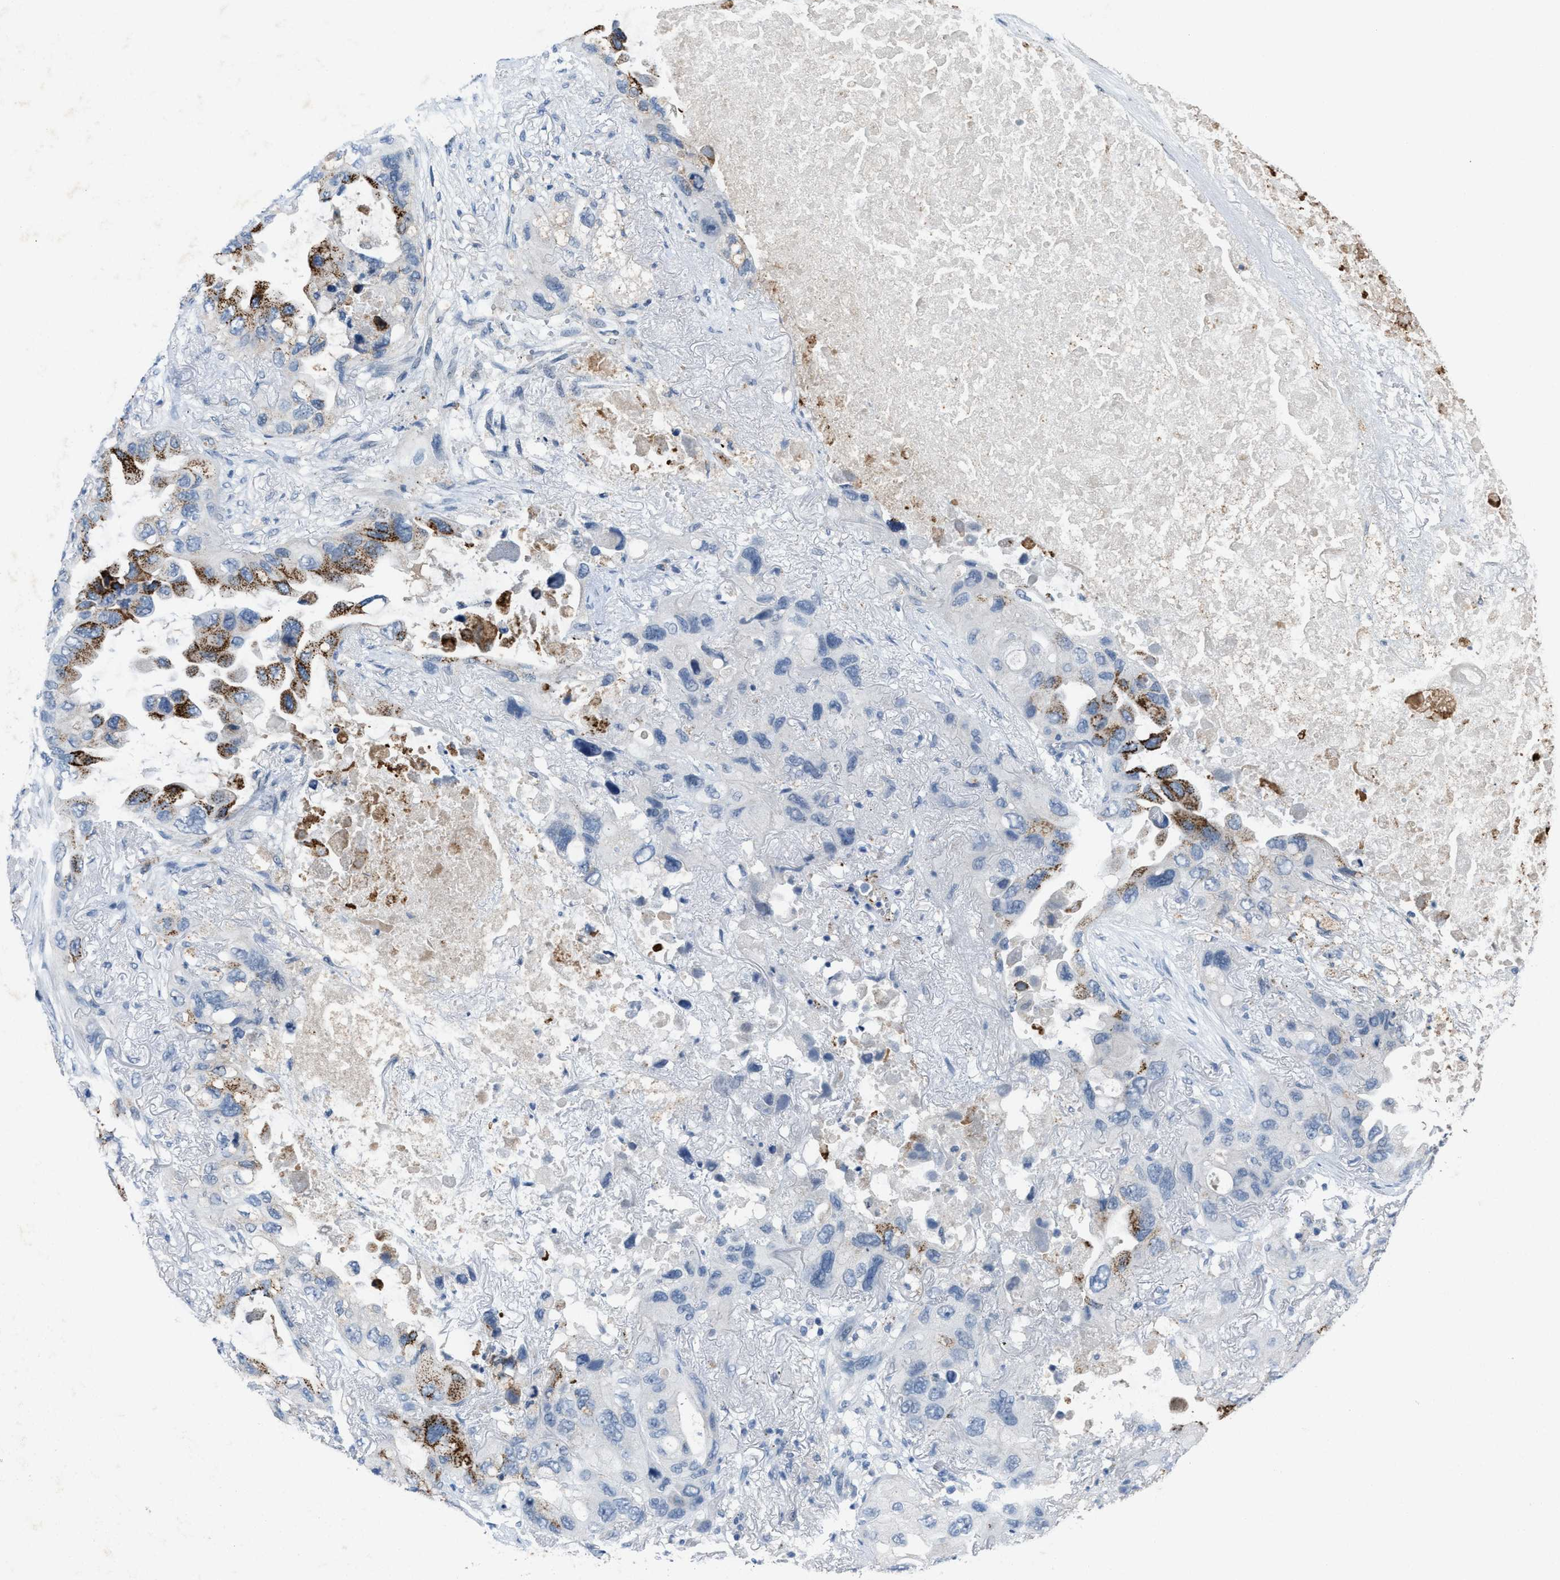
{"staining": {"intensity": "moderate", "quantity": "<25%", "location": "cytoplasmic/membranous"}, "tissue": "lung cancer", "cell_type": "Tumor cells", "image_type": "cancer", "snomed": [{"axis": "morphology", "description": "Squamous cell carcinoma, NOS"}, {"axis": "topography", "description": "Lung"}], "caption": "Human lung squamous cell carcinoma stained with a protein marker reveals moderate staining in tumor cells.", "gene": "SLC5A5", "patient": {"sex": "female", "age": 73}}